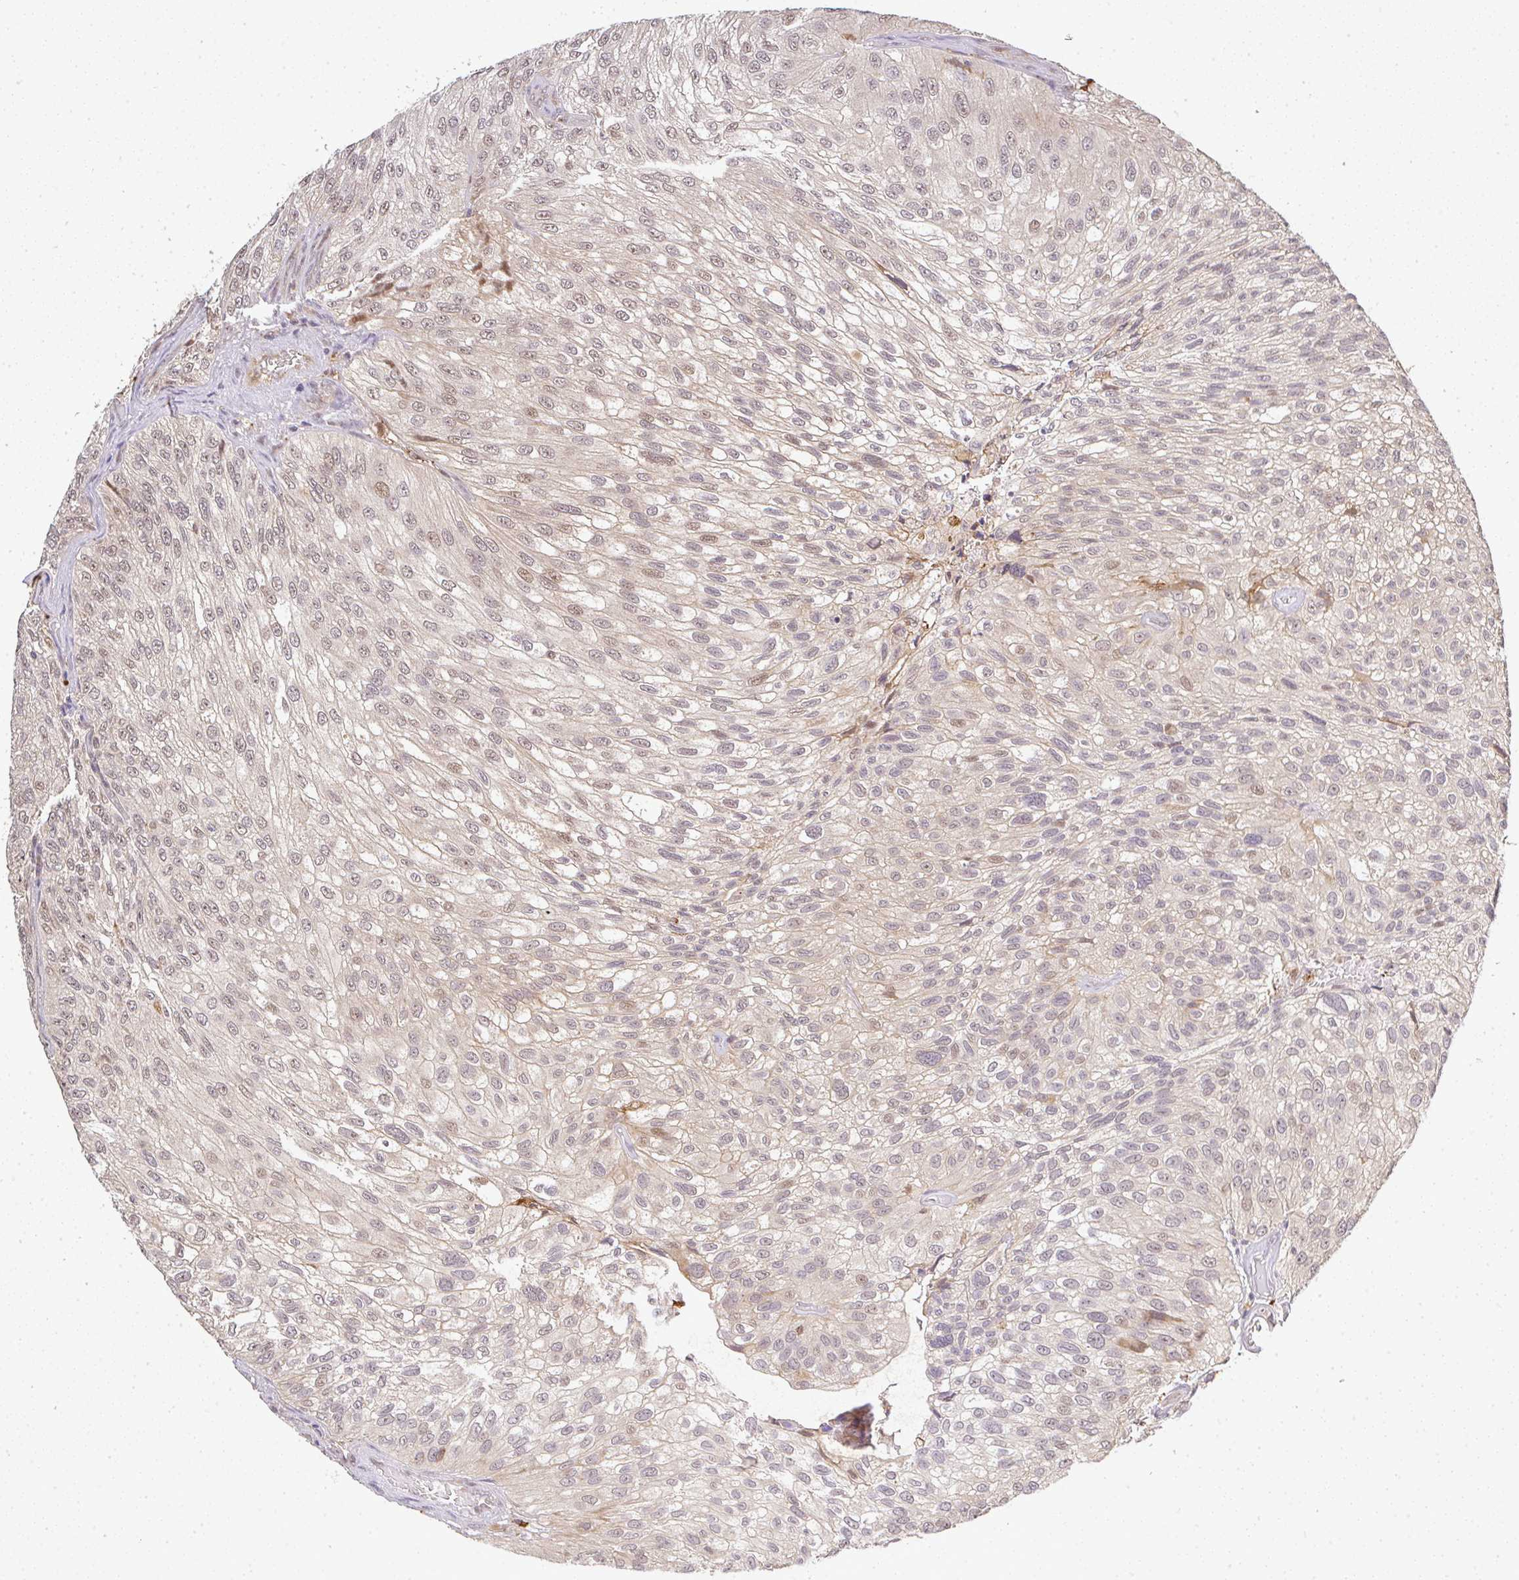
{"staining": {"intensity": "weak", "quantity": "<25%", "location": "nuclear"}, "tissue": "urothelial cancer", "cell_type": "Tumor cells", "image_type": "cancer", "snomed": [{"axis": "morphology", "description": "Urothelial carcinoma, NOS"}, {"axis": "topography", "description": "Urinary bladder"}], "caption": "Immunohistochemistry (IHC) micrograph of human urothelial cancer stained for a protein (brown), which shows no positivity in tumor cells.", "gene": "FAM153A", "patient": {"sex": "male", "age": 87}}